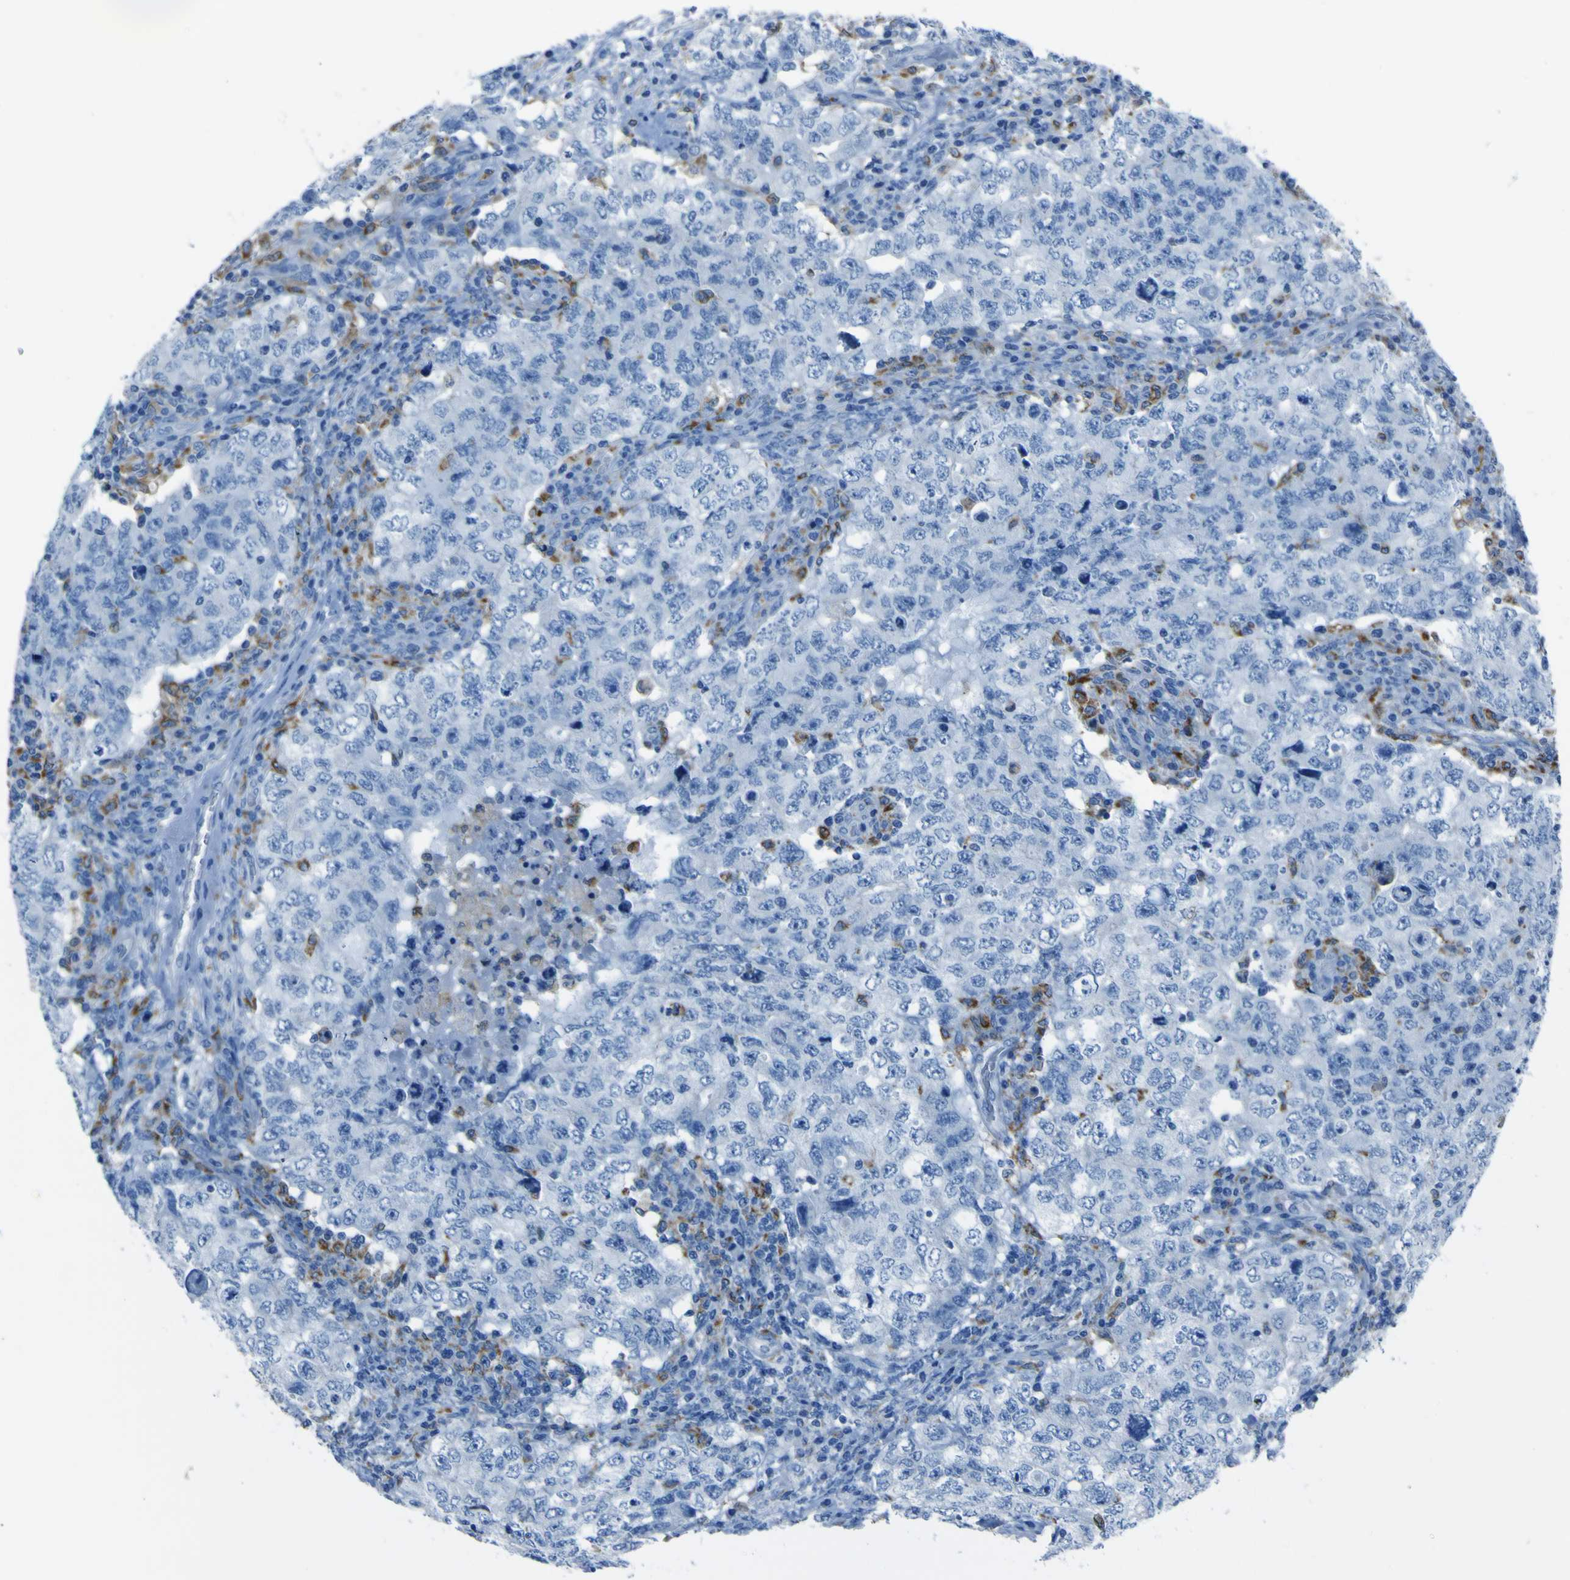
{"staining": {"intensity": "moderate", "quantity": "<25%", "location": "cytoplasmic/membranous"}, "tissue": "testis cancer", "cell_type": "Tumor cells", "image_type": "cancer", "snomed": [{"axis": "morphology", "description": "Carcinoma, Embryonal, NOS"}, {"axis": "topography", "description": "Testis"}], "caption": "Moderate cytoplasmic/membranous protein expression is identified in approximately <25% of tumor cells in embryonal carcinoma (testis).", "gene": "ACSL1", "patient": {"sex": "male", "age": 26}}